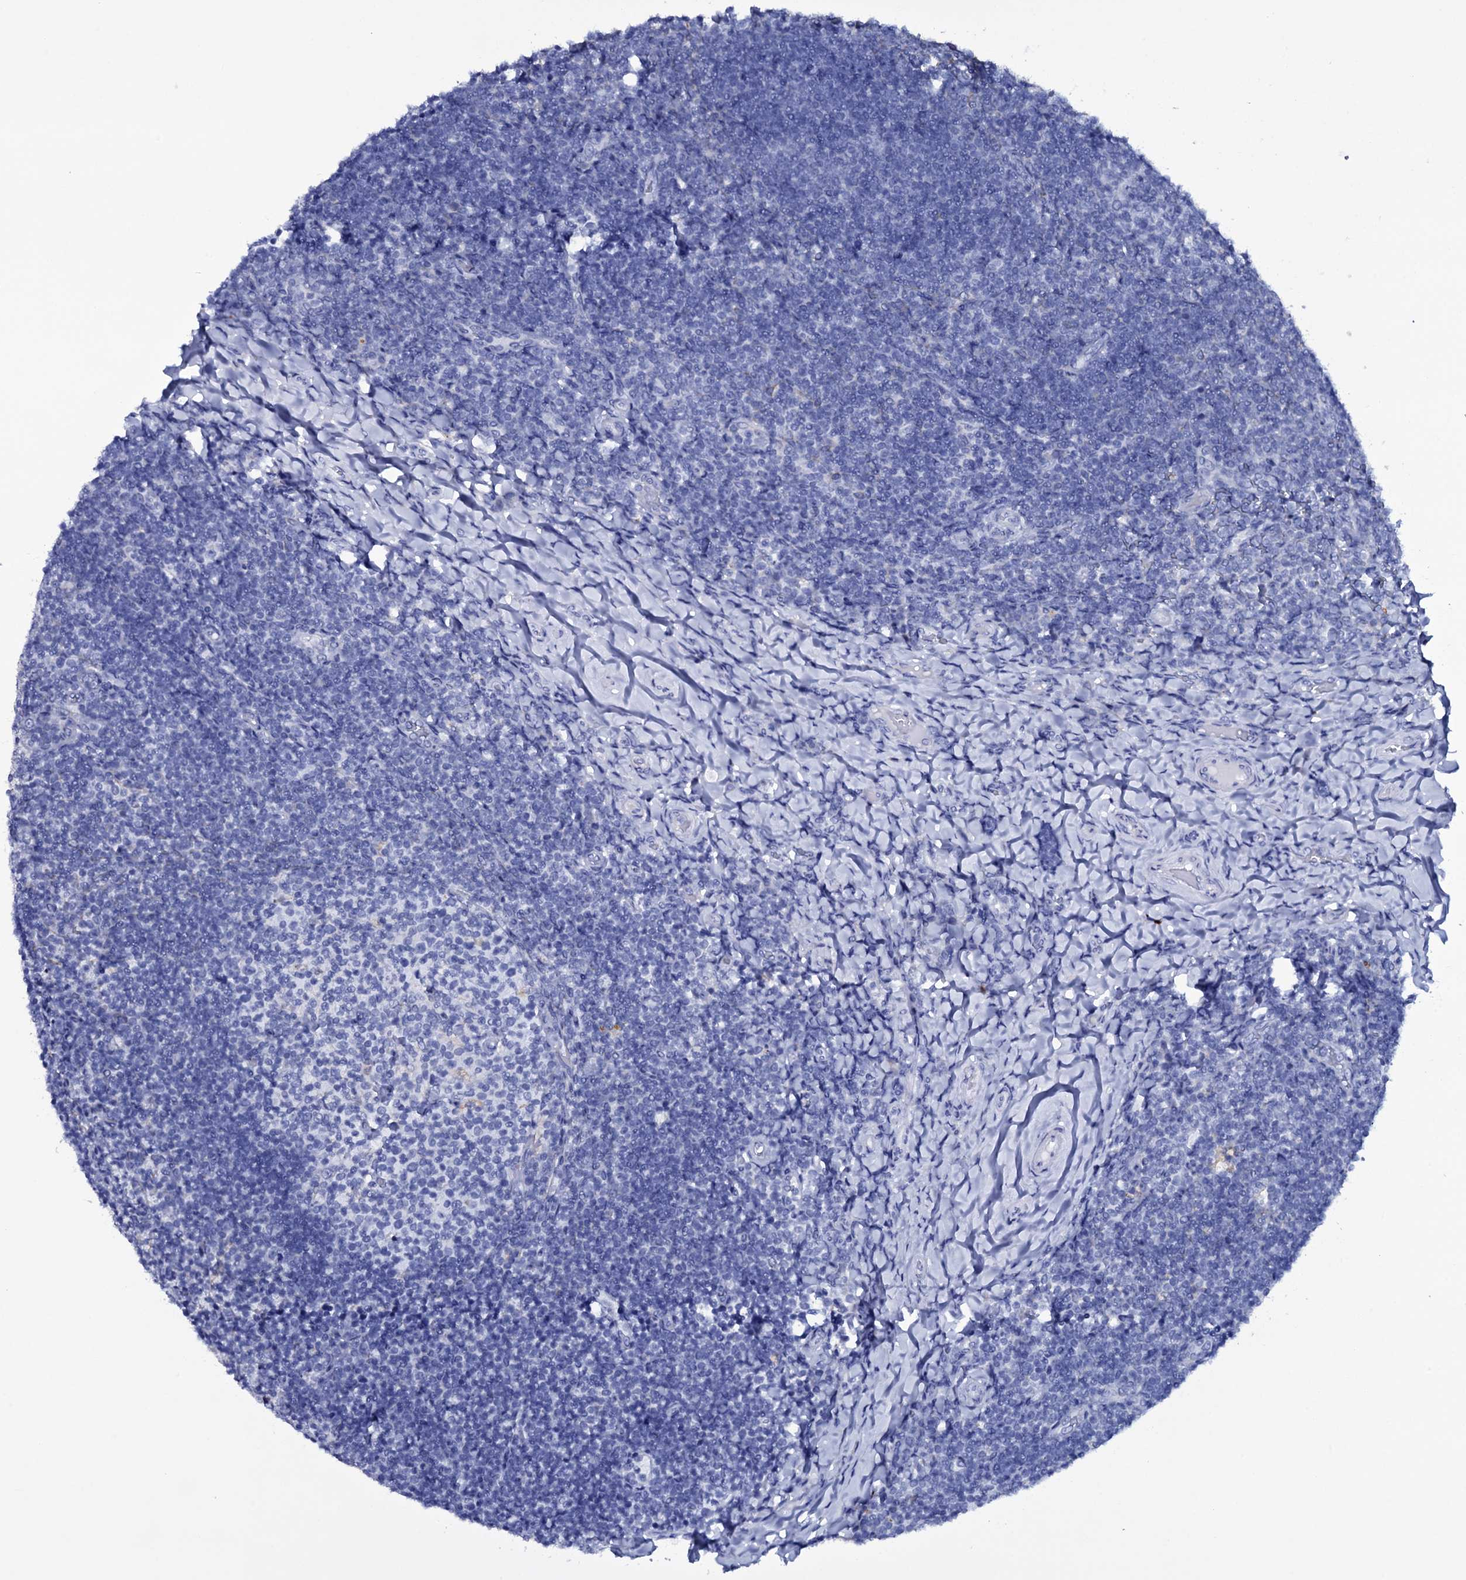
{"staining": {"intensity": "negative", "quantity": "none", "location": "none"}, "tissue": "tonsil", "cell_type": "Germinal center cells", "image_type": "normal", "snomed": [{"axis": "morphology", "description": "Normal tissue, NOS"}, {"axis": "topography", "description": "Tonsil"}], "caption": "IHC micrograph of normal tonsil stained for a protein (brown), which exhibits no expression in germinal center cells.", "gene": "ITPRID2", "patient": {"sex": "female", "age": 10}}